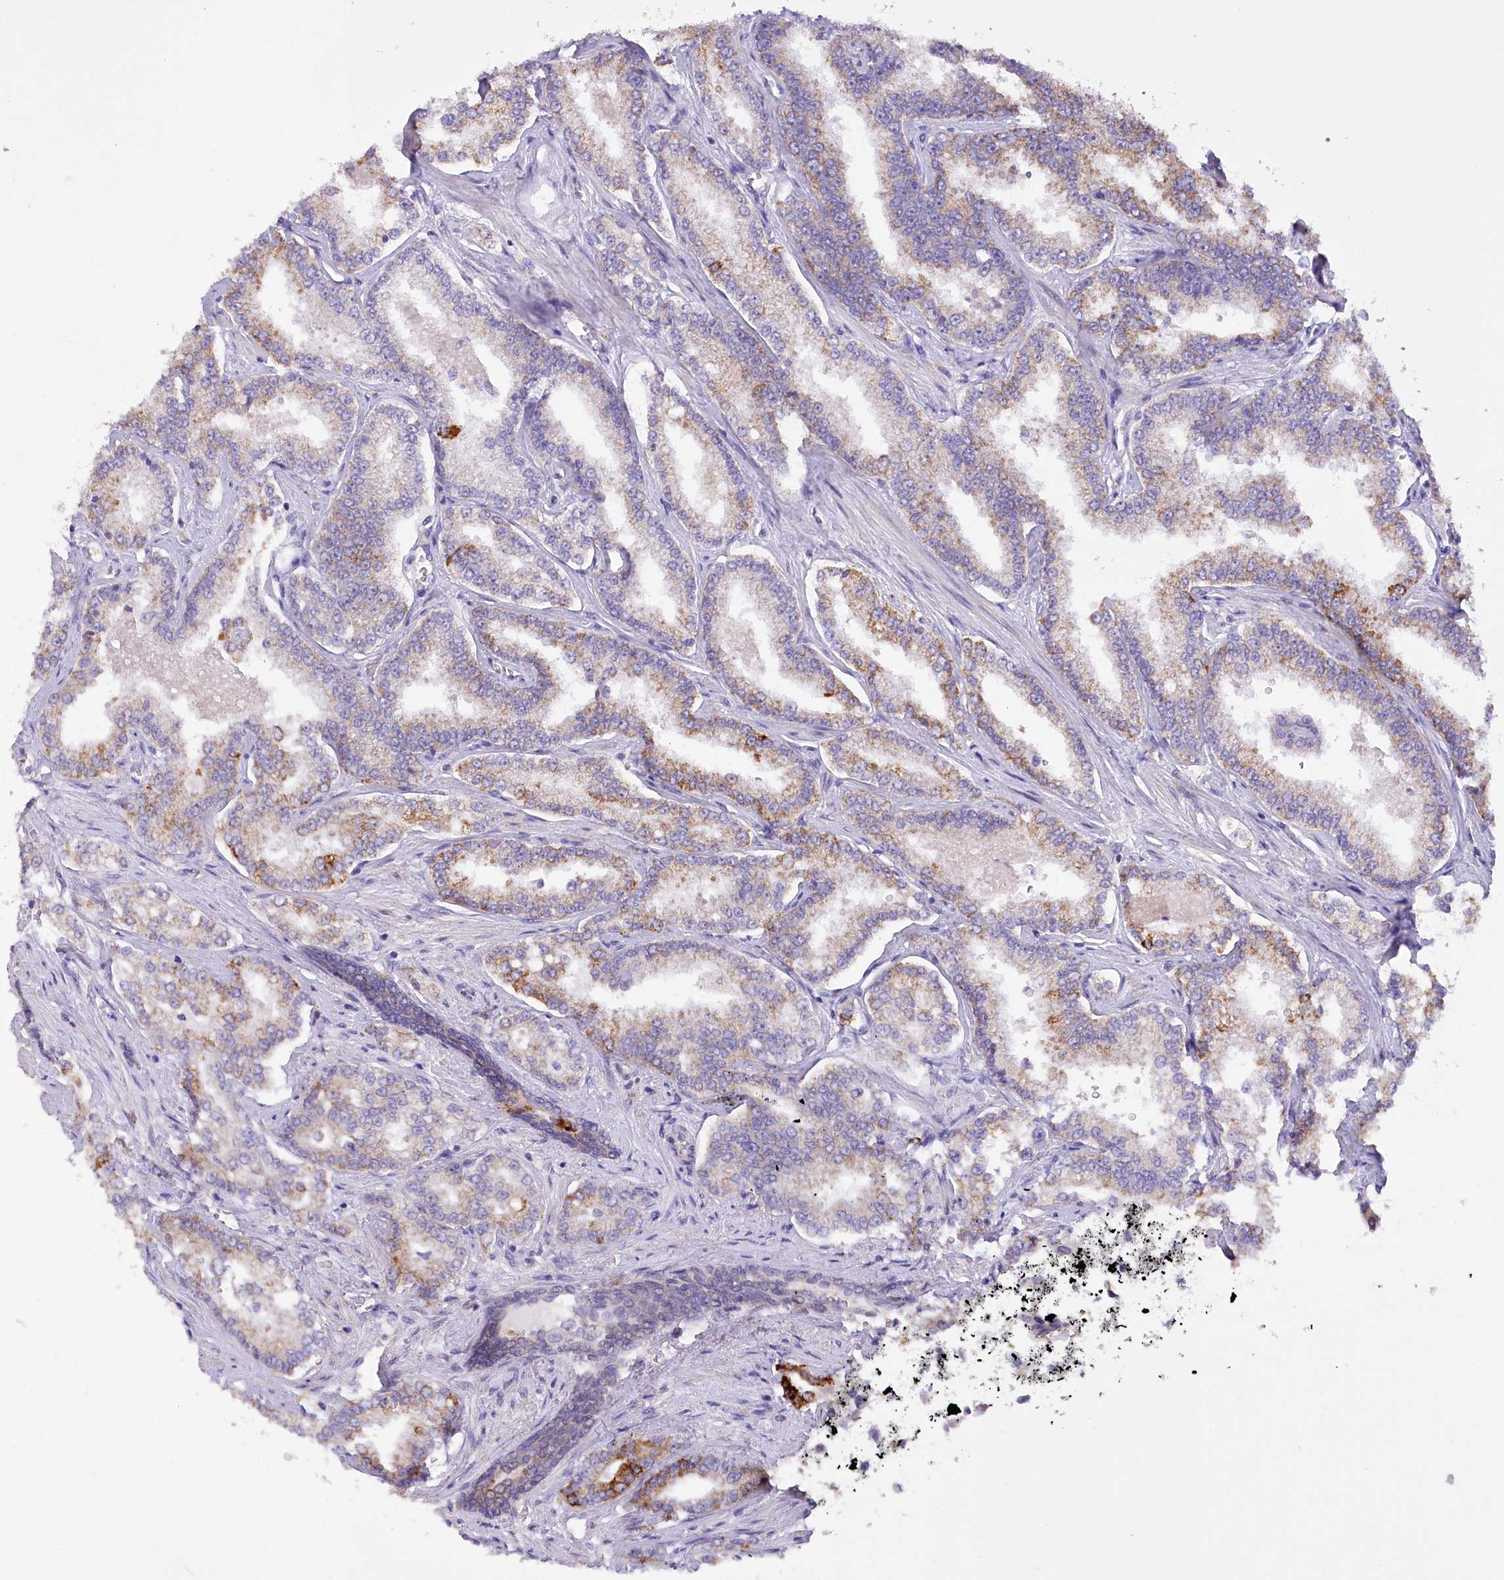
{"staining": {"intensity": "moderate", "quantity": "25%-75%", "location": "cytoplasmic/membranous"}, "tissue": "prostate cancer", "cell_type": "Tumor cells", "image_type": "cancer", "snomed": [{"axis": "morphology", "description": "Normal tissue, NOS"}, {"axis": "morphology", "description": "Adenocarcinoma, High grade"}, {"axis": "topography", "description": "Prostate"}], "caption": "A high-resolution histopathology image shows immunohistochemistry (IHC) staining of adenocarcinoma (high-grade) (prostate), which reveals moderate cytoplasmic/membranous positivity in about 25%-75% of tumor cells. (IHC, brightfield microscopy, high magnification).", "gene": "DCUN1D1", "patient": {"sex": "male", "age": 83}}